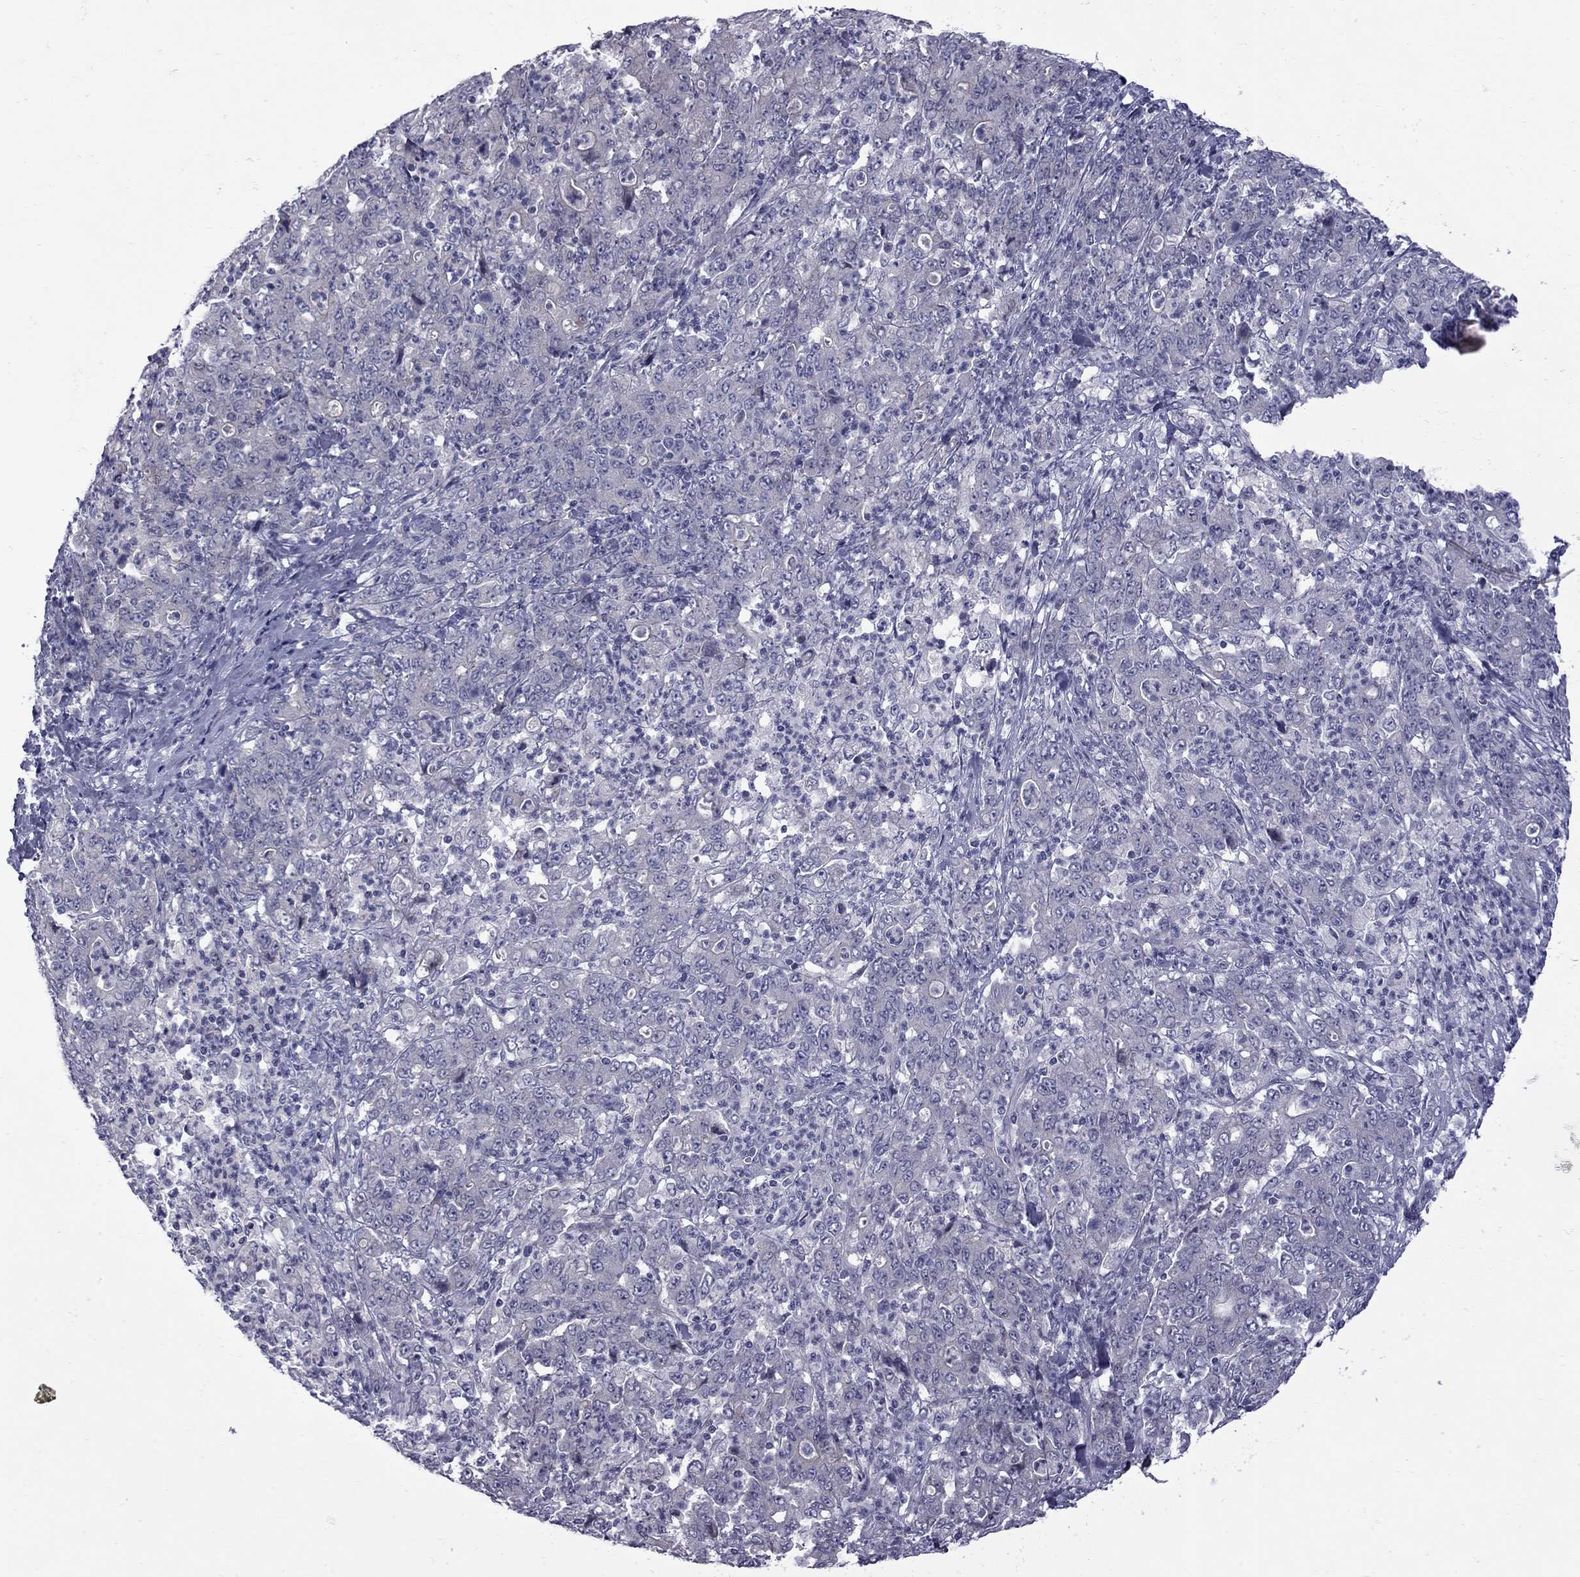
{"staining": {"intensity": "negative", "quantity": "none", "location": "none"}, "tissue": "stomach cancer", "cell_type": "Tumor cells", "image_type": "cancer", "snomed": [{"axis": "morphology", "description": "Adenocarcinoma, NOS"}, {"axis": "topography", "description": "Stomach, lower"}], "caption": "A photomicrograph of adenocarcinoma (stomach) stained for a protein shows no brown staining in tumor cells.", "gene": "NRARP", "patient": {"sex": "female", "age": 71}}